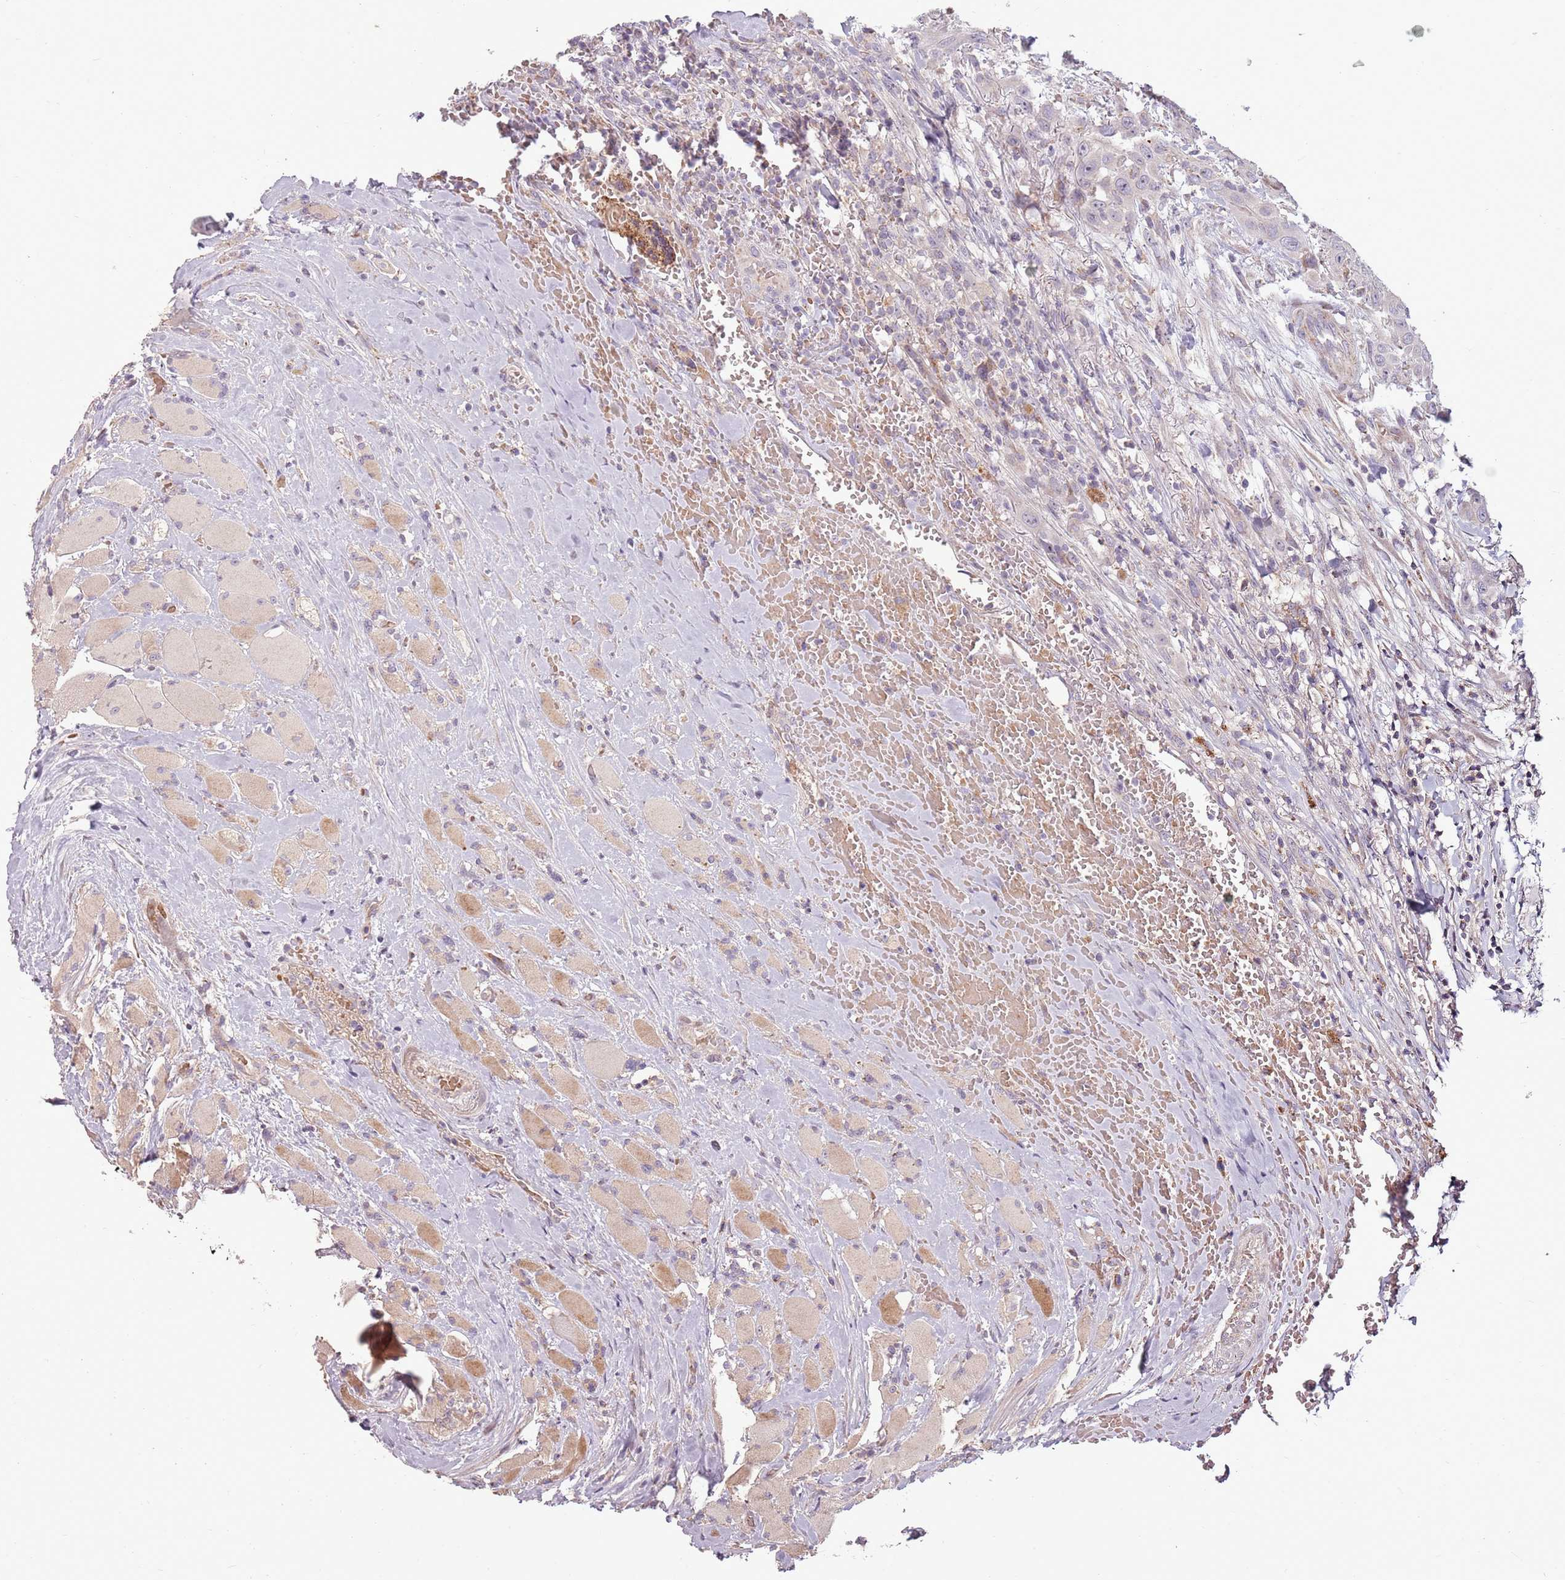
{"staining": {"intensity": "moderate", "quantity": "<25%", "location": "cytoplasmic/membranous"}, "tissue": "head and neck cancer", "cell_type": "Tumor cells", "image_type": "cancer", "snomed": [{"axis": "morphology", "description": "Squamous cell carcinoma, NOS"}, {"axis": "topography", "description": "Head-Neck"}], "caption": "Human squamous cell carcinoma (head and neck) stained with a protein marker exhibits moderate staining in tumor cells.", "gene": "ZNF530", "patient": {"sex": "male", "age": 81}}